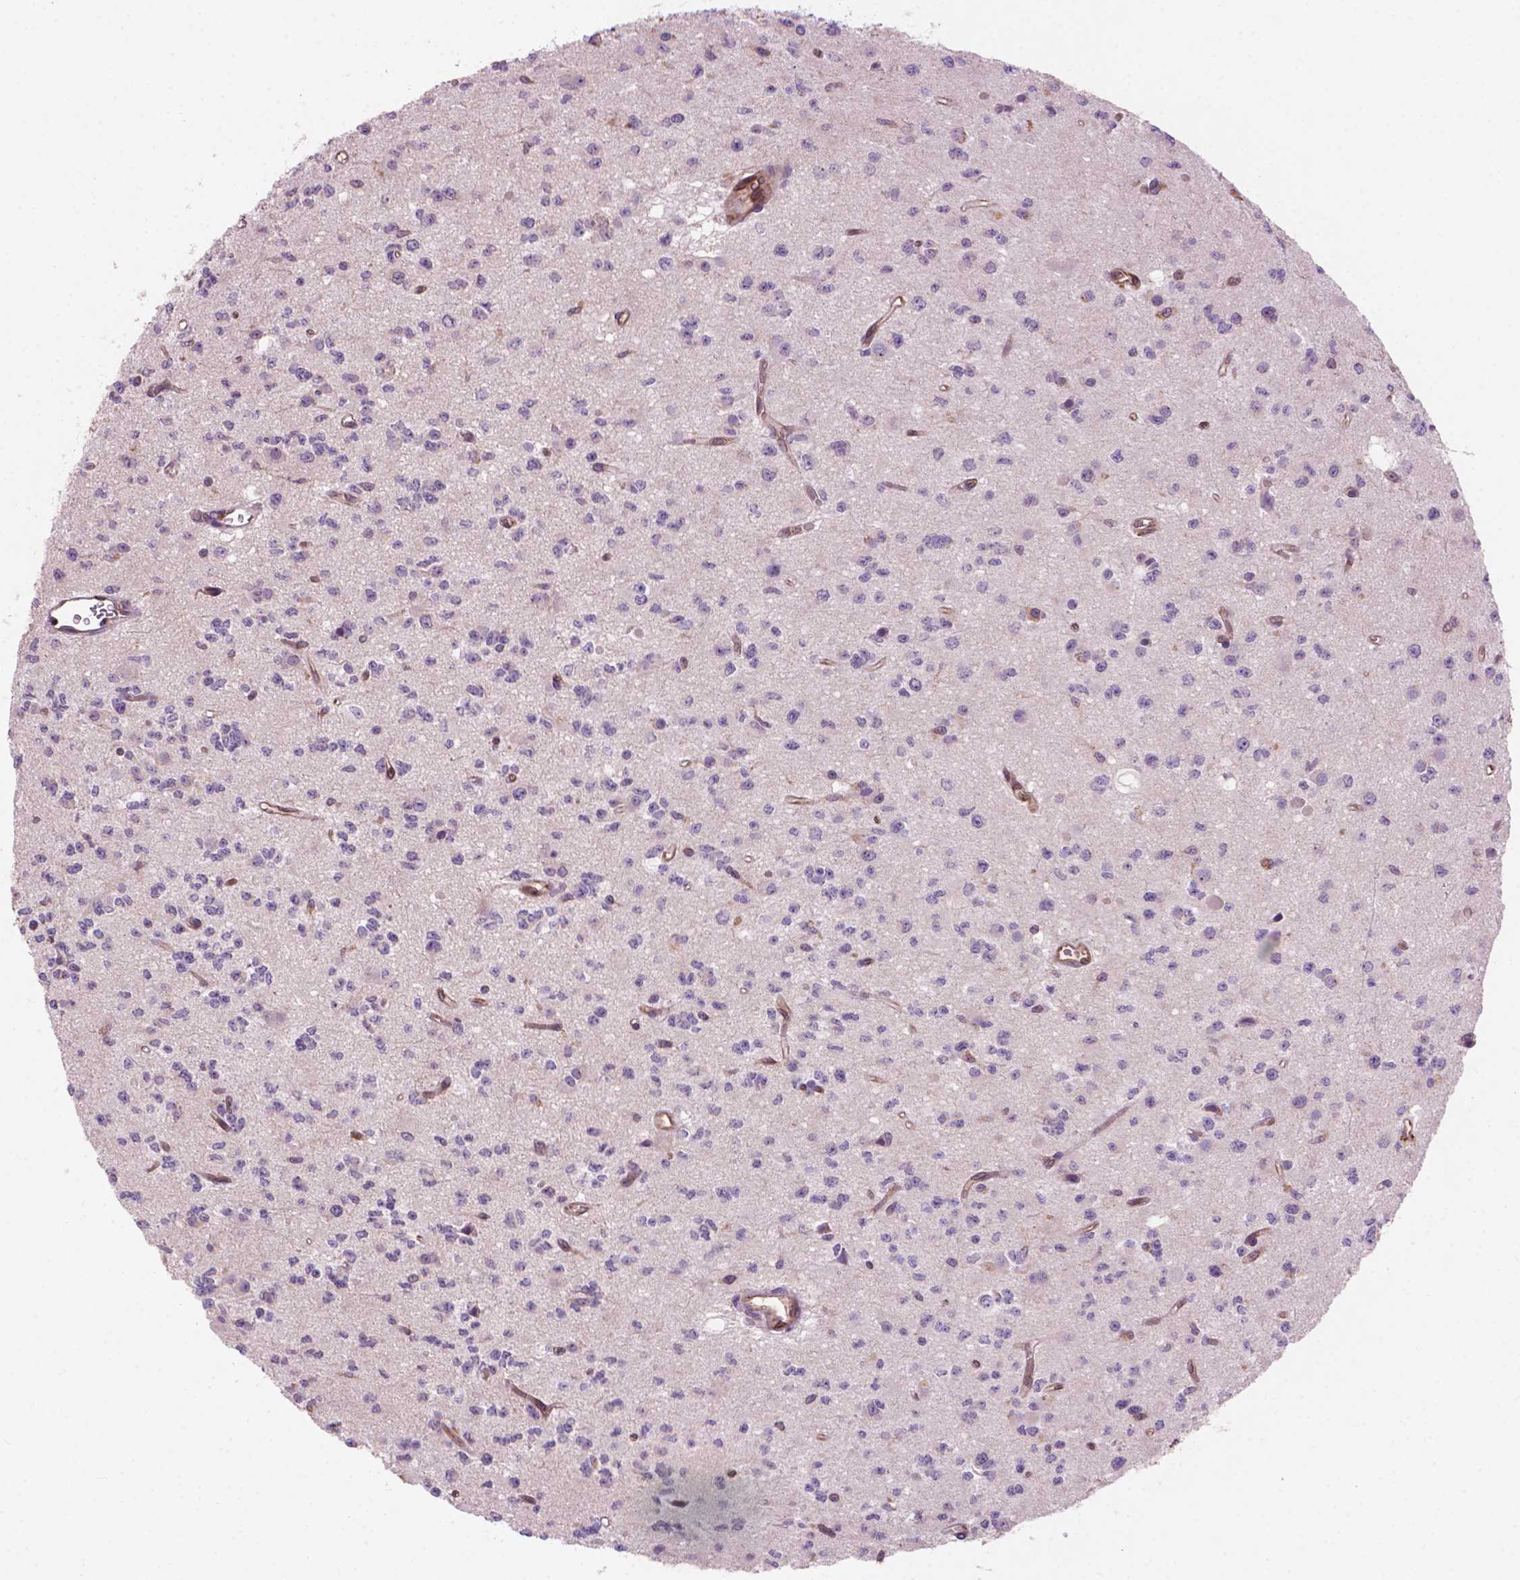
{"staining": {"intensity": "negative", "quantity": "none", "location": "none"}, "tissue": "glioma", "cell_type": "Tumor cells", "image_type": "cancer", "snomed": [{"axis": "morphology", "description": "Glioma, malignant, Low grade"}, {"axis": "topography", "description": "Brain"}], "caption": "Tumor cells show no significant staining in glioma. Brightfield microscopy of immunohistochemistry stained with DAB (brown) and hematoxylin (blue), captured at high magnification.", "gene": "SMC2", "patient": {"sex": "female", "age": 45}}